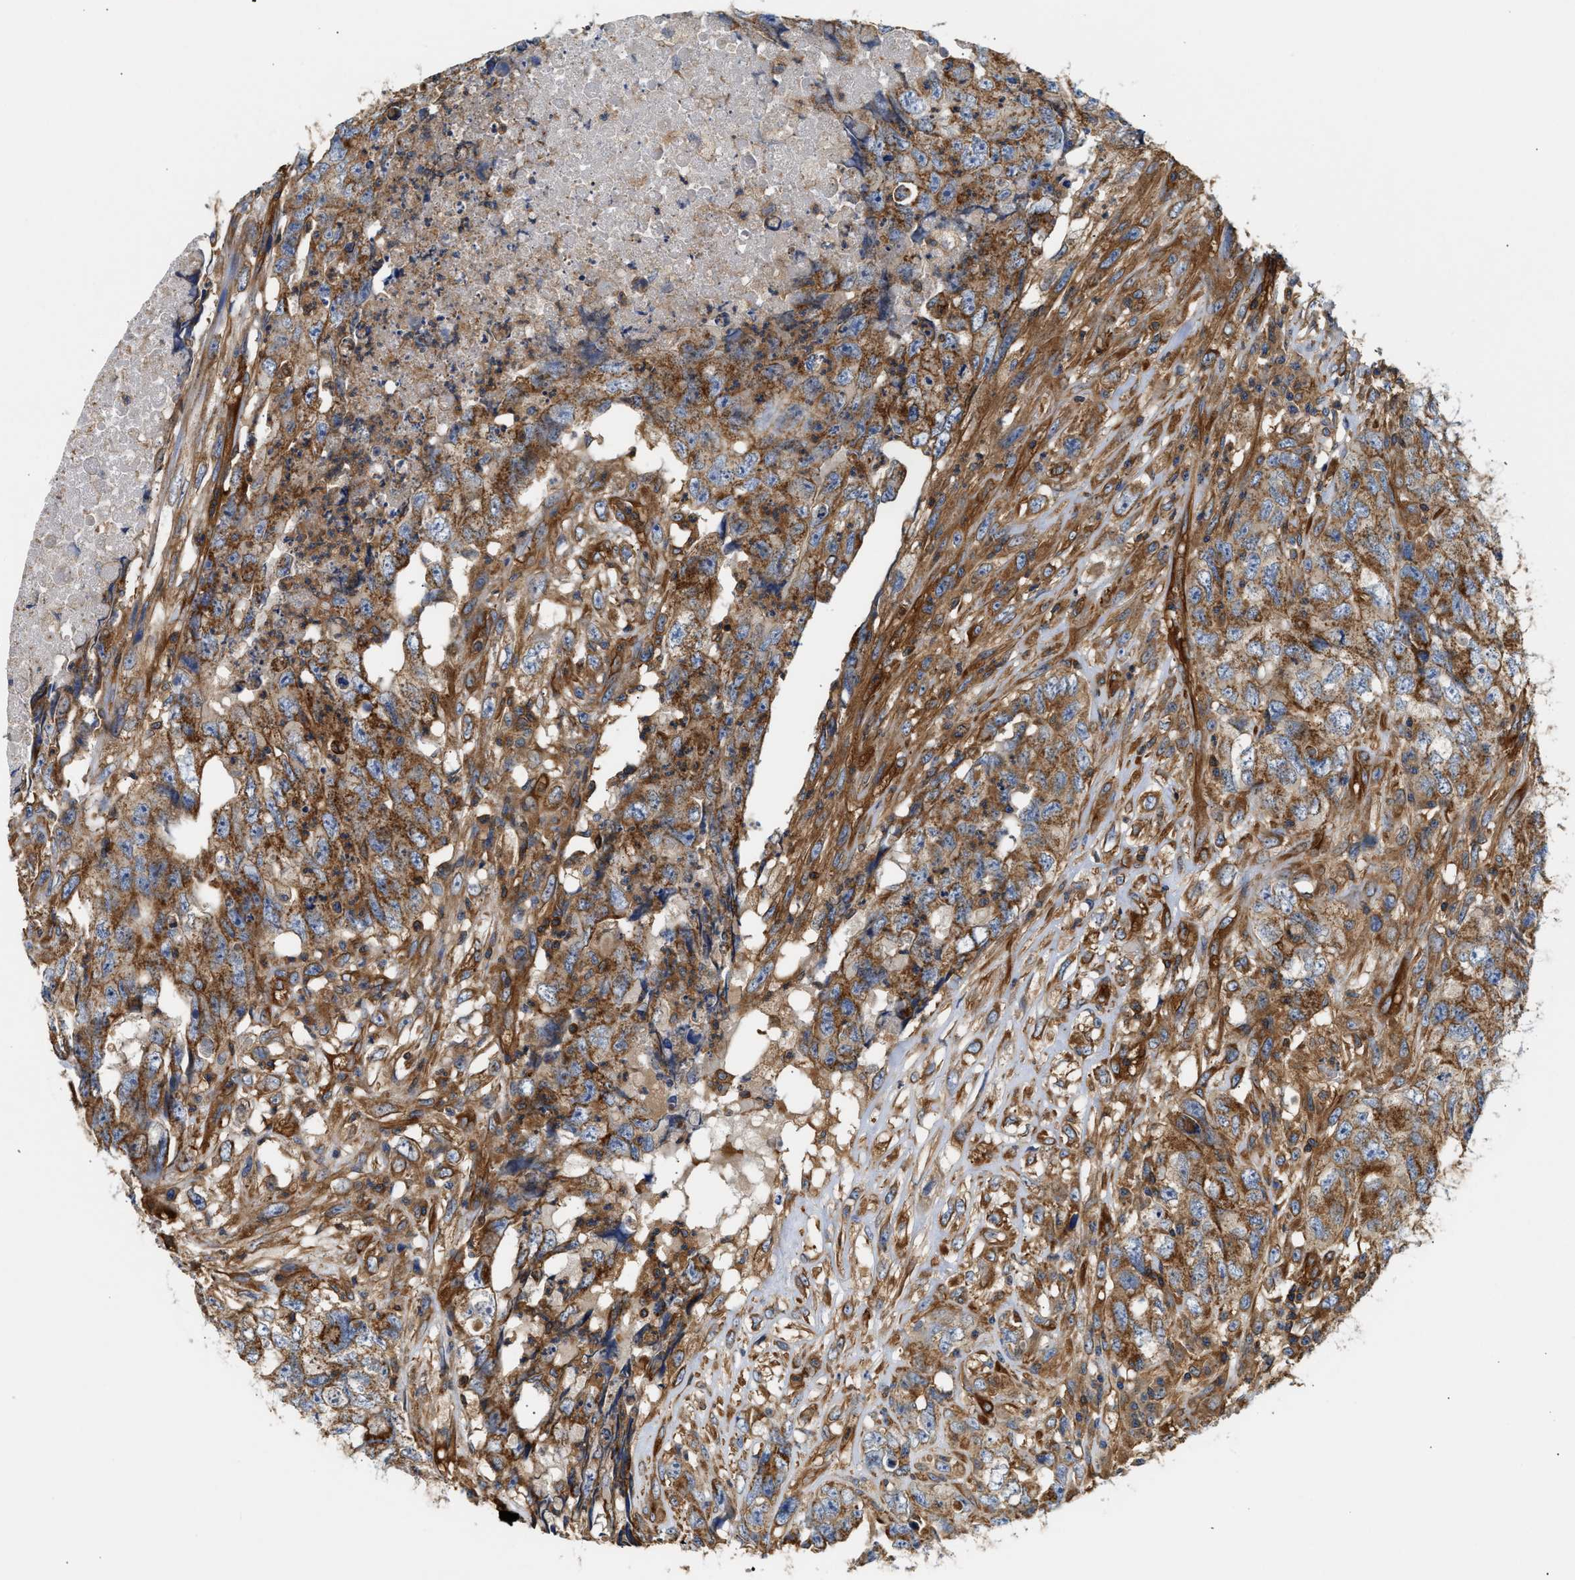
{"staining": {"intensity": "moderate", "quantity": ">75%", "location": "cytoplasmic/membranous"}, "tissue": "testis cancer", "cell_type": "Tumor cells", "image_type": "cancer", "snomed": [{"axis": "morphology", "description": "Carcinoma, Embryonal, NOS"}, {"axis": "topography", "description": "Testis"}], "caption": "Protein analysis of embryonal carcinoma (testis) tissue demonstrates moderate cytoplasmic/membranous staining in approximately >75% of tumor cells.", "gene": "SAMD9L", "patient": {"sex": "male", "age": 32}}